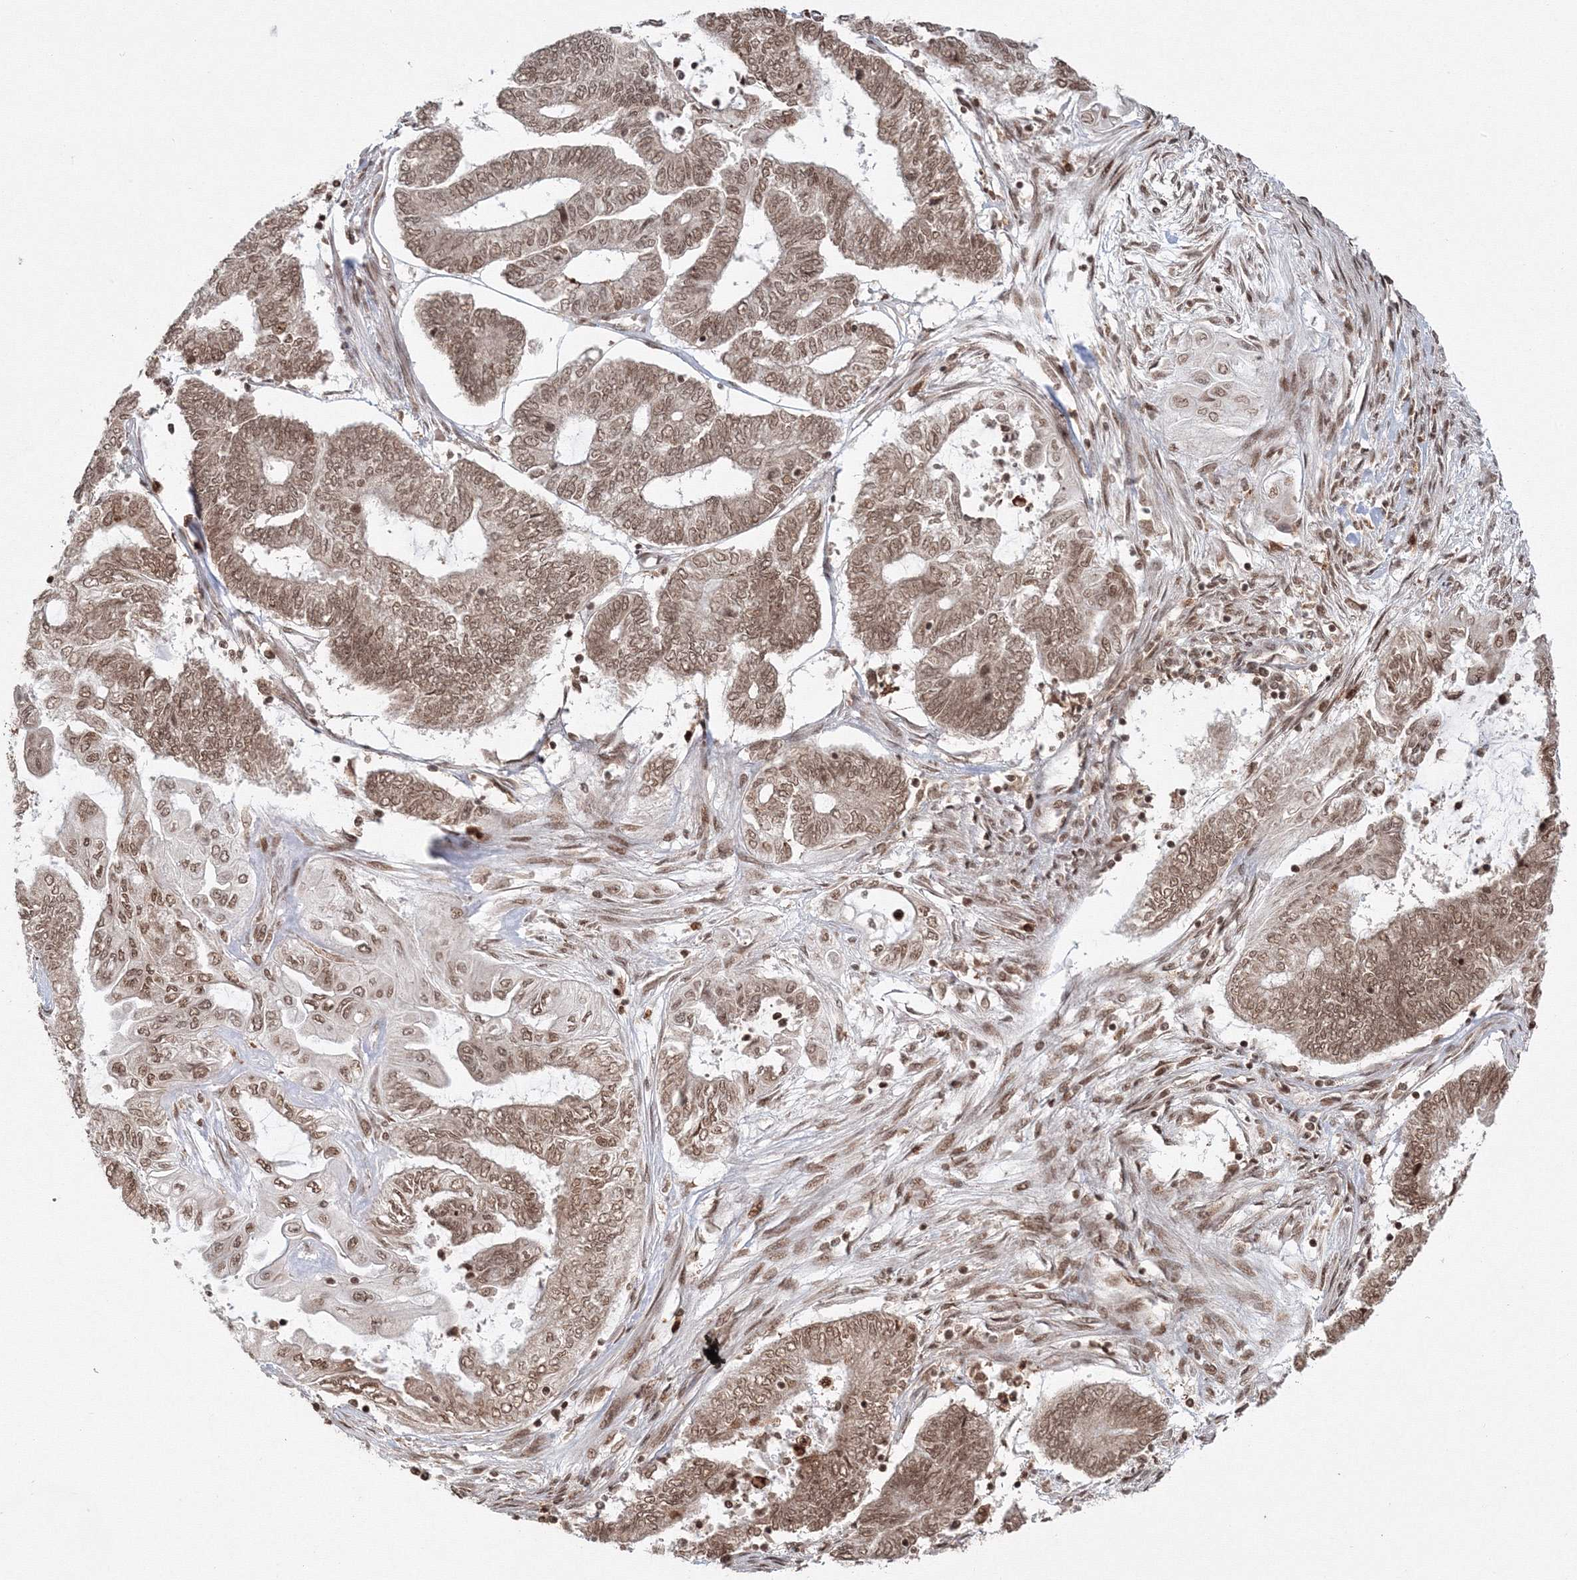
{"staining": {"intensity": "moderate", "quantity": ">75%", "location": "nuclear"}, "tissue": "endometrial cancer", "cell_type": "Tumor cells", "image_type": "cancer", "snomed": [{"axis": "morphology", "description": "Adenocarcinoma, NOS"}, {"axis": "topography", "description": "Uterus"}, {"axis": "topography", "description": "Endometrium"}], "caption": "The immunohistochemical stain highlights moderate nuclear staining in tumor cells of adenocarcinoma (endometrial) tissue.", "gene": "KIF20A", "patient": {"sex": "female", "age": 70}}